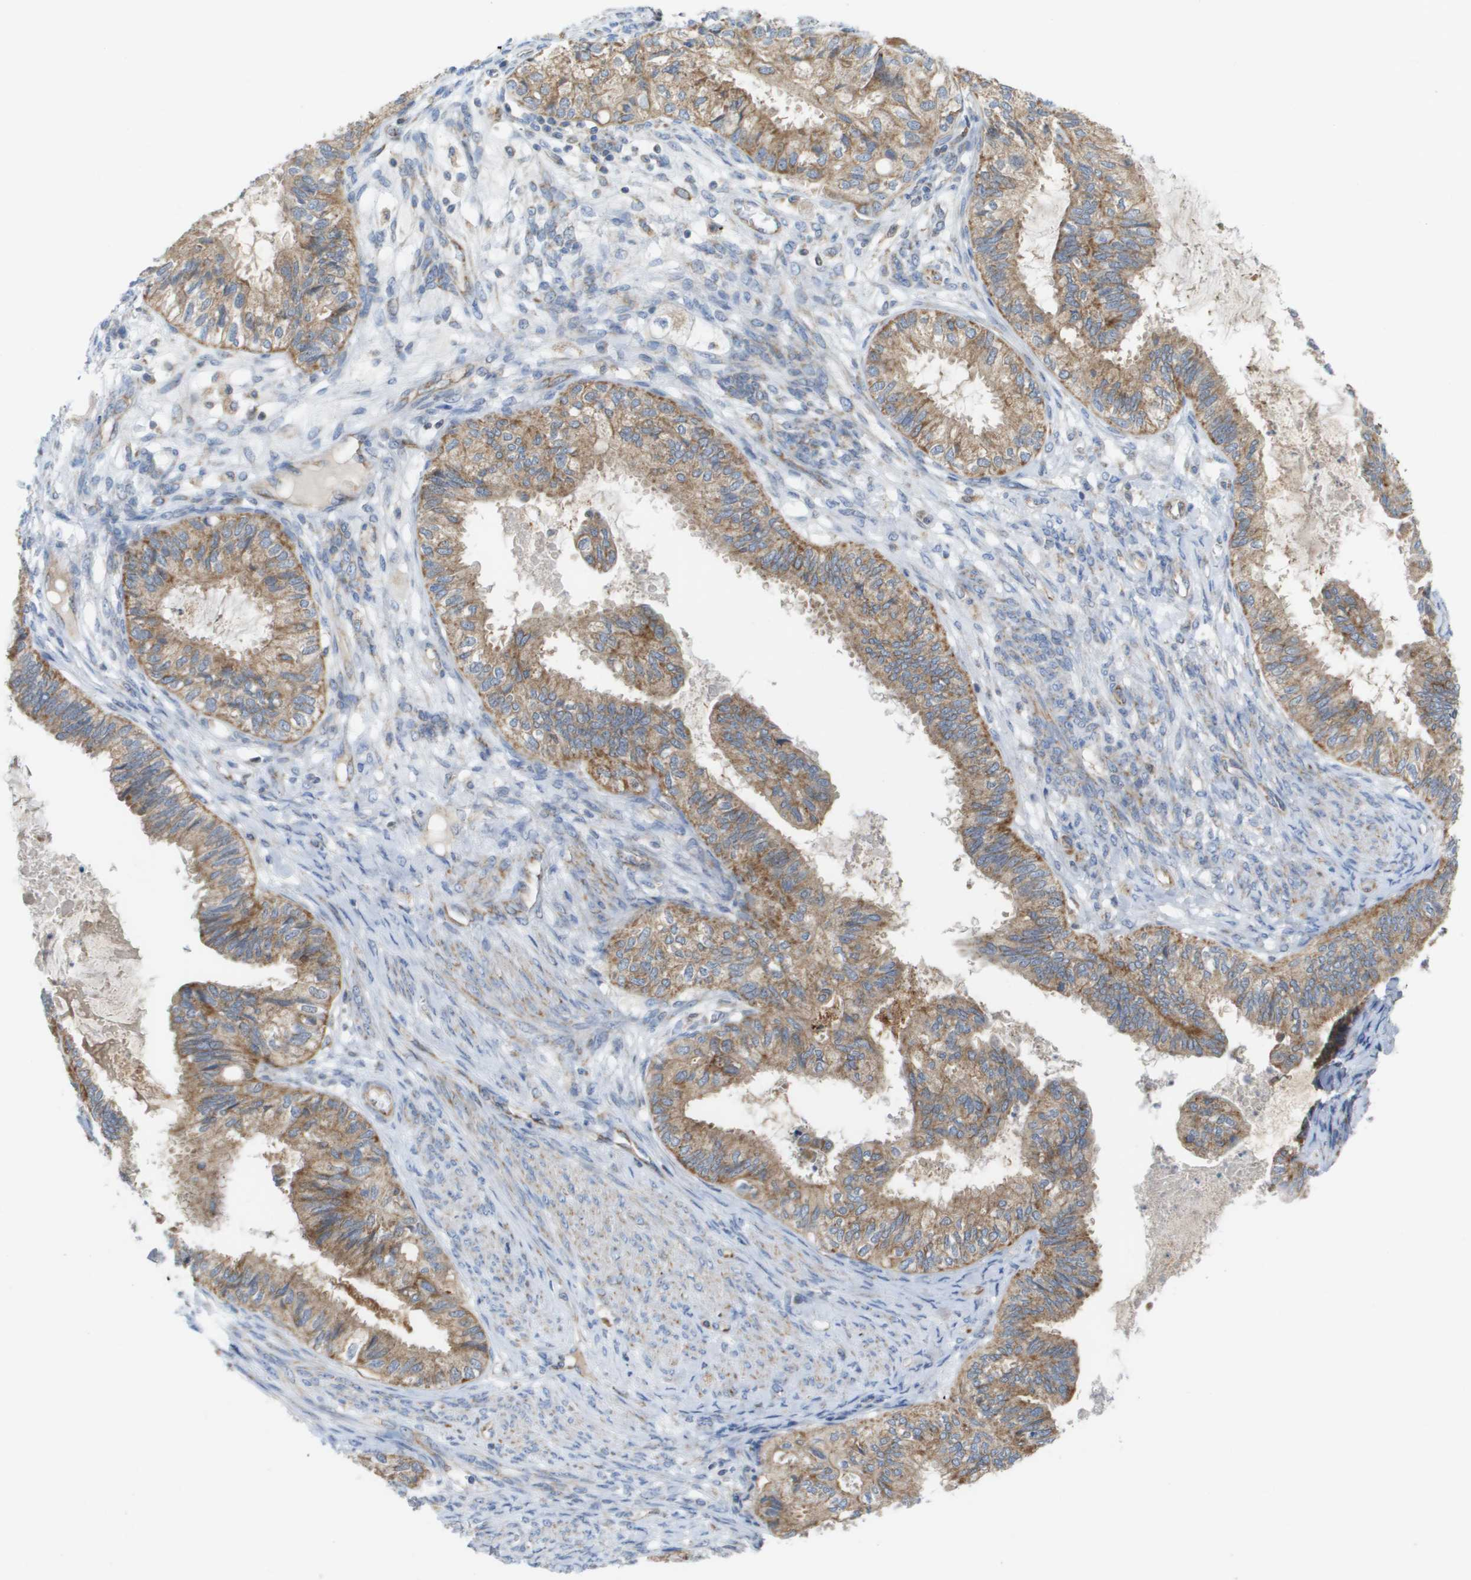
{"staining": {"intensity": "moderate", "quantity": ">75%", "location": "cytoplasmic/membranous"}, "tissue": "cervical cancer", "cell_type": "Tumor cells", "image_type": "cancer", "snomed": [{"axis": "morphology", "description": "Normal tissue, NOS"}, {"axis": "morphology", "description": "Adenocarcinoma, NOS"}, {"axis": "topography", "description": "Cervix"}, {"axis": "topography", "description": "Endometrium"}], "caption": "Immunohistochemical staining of human adenocarcinoma (cervical) shows medium levels of moderate cytoplasmic/membranous expression in about >75% of tumor cells.", "gene": "FIS1", "patient": {"sex": "female", "age": 86}}